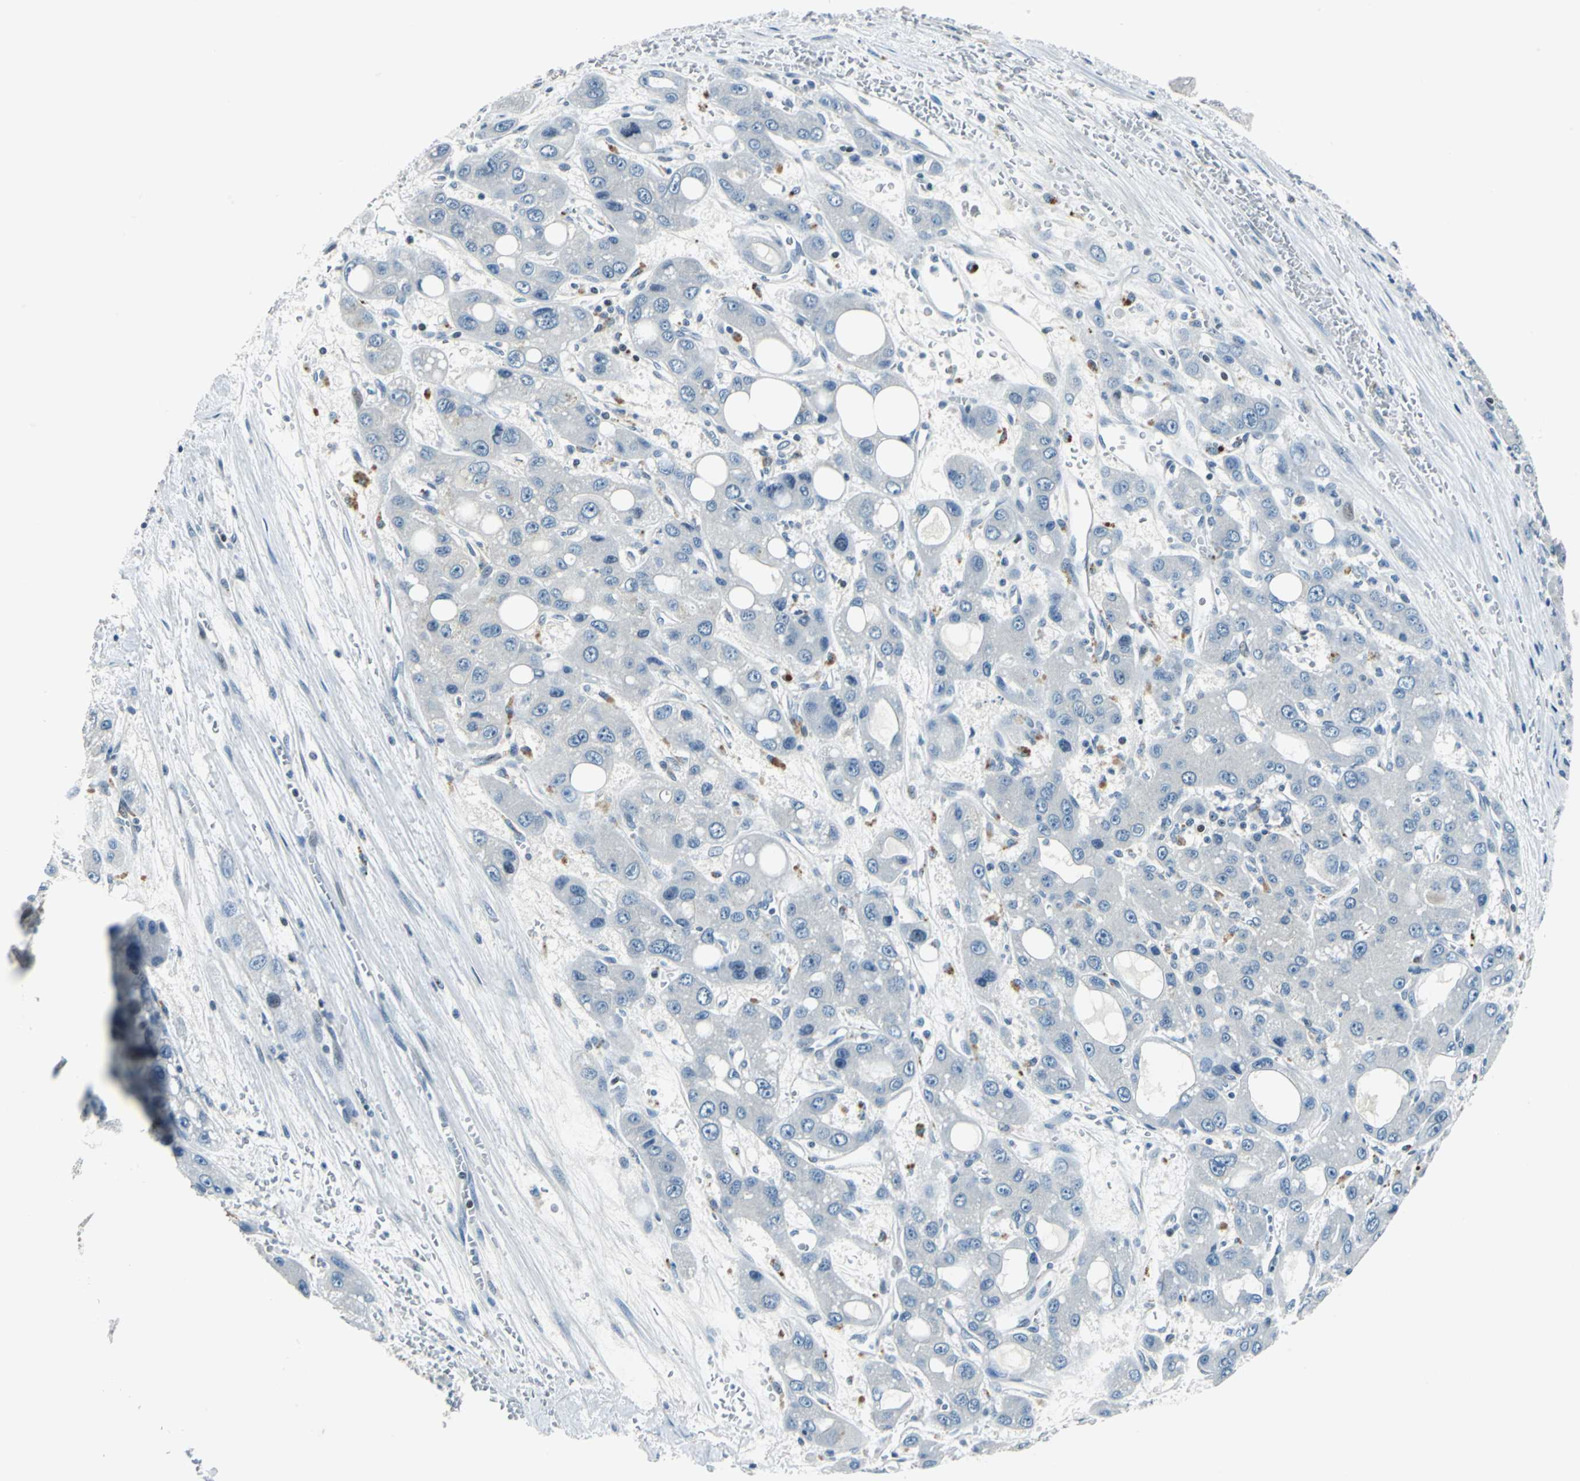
{"staining": {"intensity": "negative", "quantity": "none", "location": "none"}, "tissue": "liver cancer", "cell_type": "Tumor cells", "image_type": "cancer", "snomed": [{"axis": "morphology", "description": "Carcinoma, Hepatocellular, NOS"}, {"axis": "topography", "description": "Liver"}], "caption": "Tumor cells show no significant protein staining in liver cancer (hepatocellular carcinoma).", "gene": "HCFC2", "patient": {"sex": "male", "age": 55}}